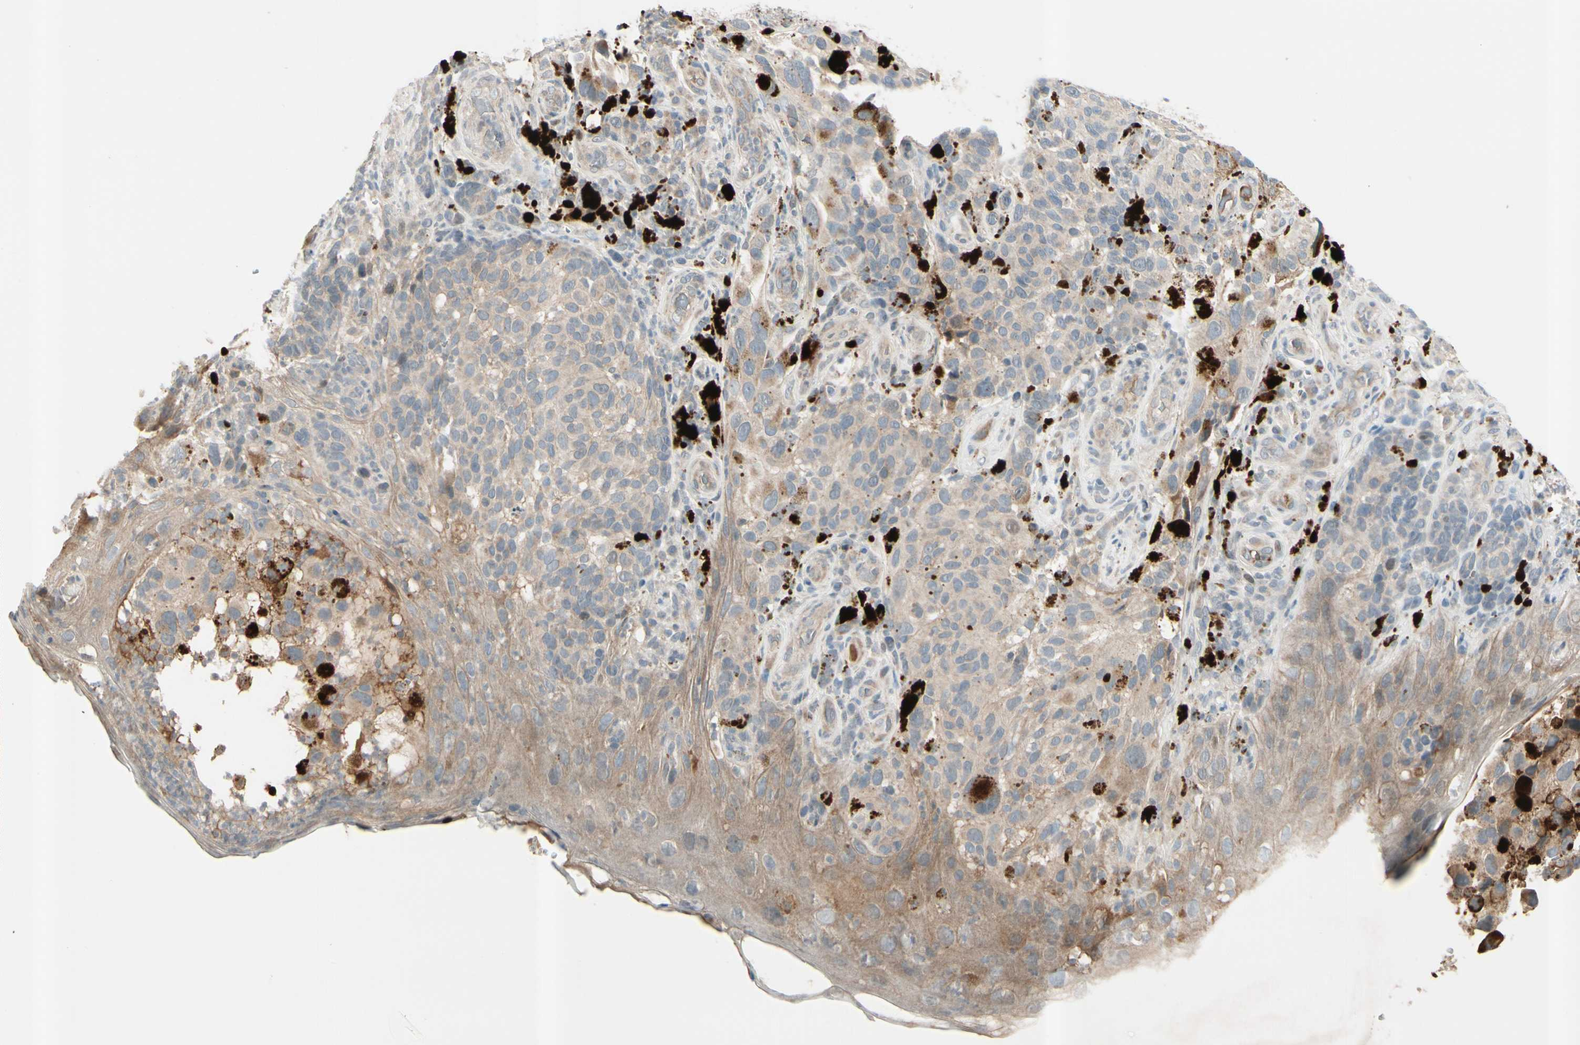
{"staining": {"intensity": "weak", "quantity": ">75%", "location": "cytoplasmic/membranous"}, "tissue": "melanoma", "cell_type": "Tumor cells", "image_type": "cancer", "snomed": [{"axis": "morphology", "description": "Malignant melanoma, NOS"}, {"axis": "topography", "description": "Skin"}], "caption": "Immunohistochemical staining of human melanoma shows low levels of weak cytoplasmic/membranous expression in about >75% of tumor cells.", "gene": "ICAM5", "patient": {"sex": "female", "age": 73}}